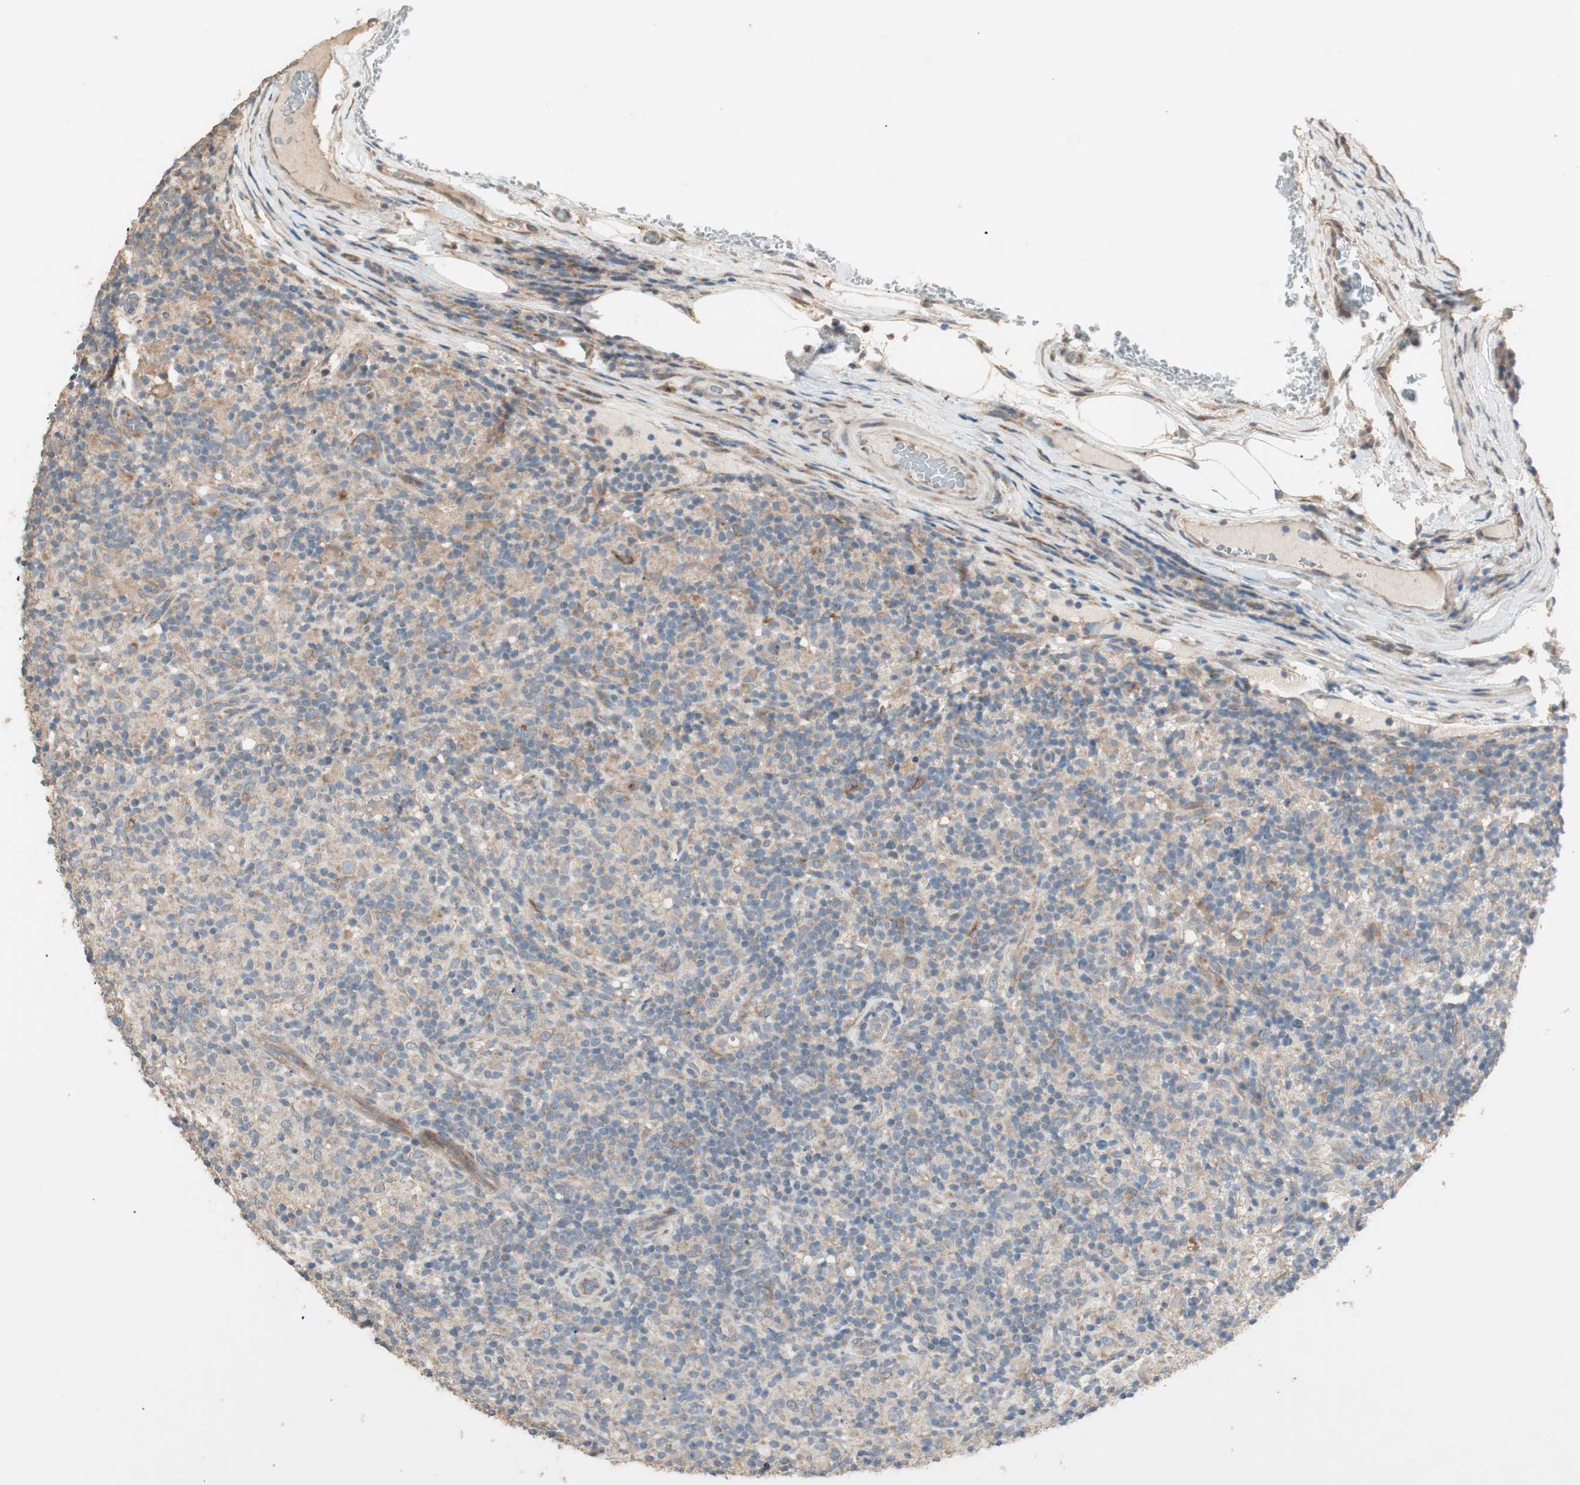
{"staining": {"intensity": "weak", "quantity": ">75%", "location": "cytoplasmic/membranous"}, "tissue": "lymphoma", "cell_type": "Tumor cells", "image_type": "cancer", "snomed": [{"axis": "morphology", "description": "Hodgkin's disease, NOS"}, {"axis": "topography", "description": "Lymph node"}], "caption": "IHC of Hodgkin's disease reveals low levels of weak cytoplasmic/membranous positivity in approximately >75% of tumor cells.", "gene": "RARRES1", "patient": {"sex": "male", "age": 70}}